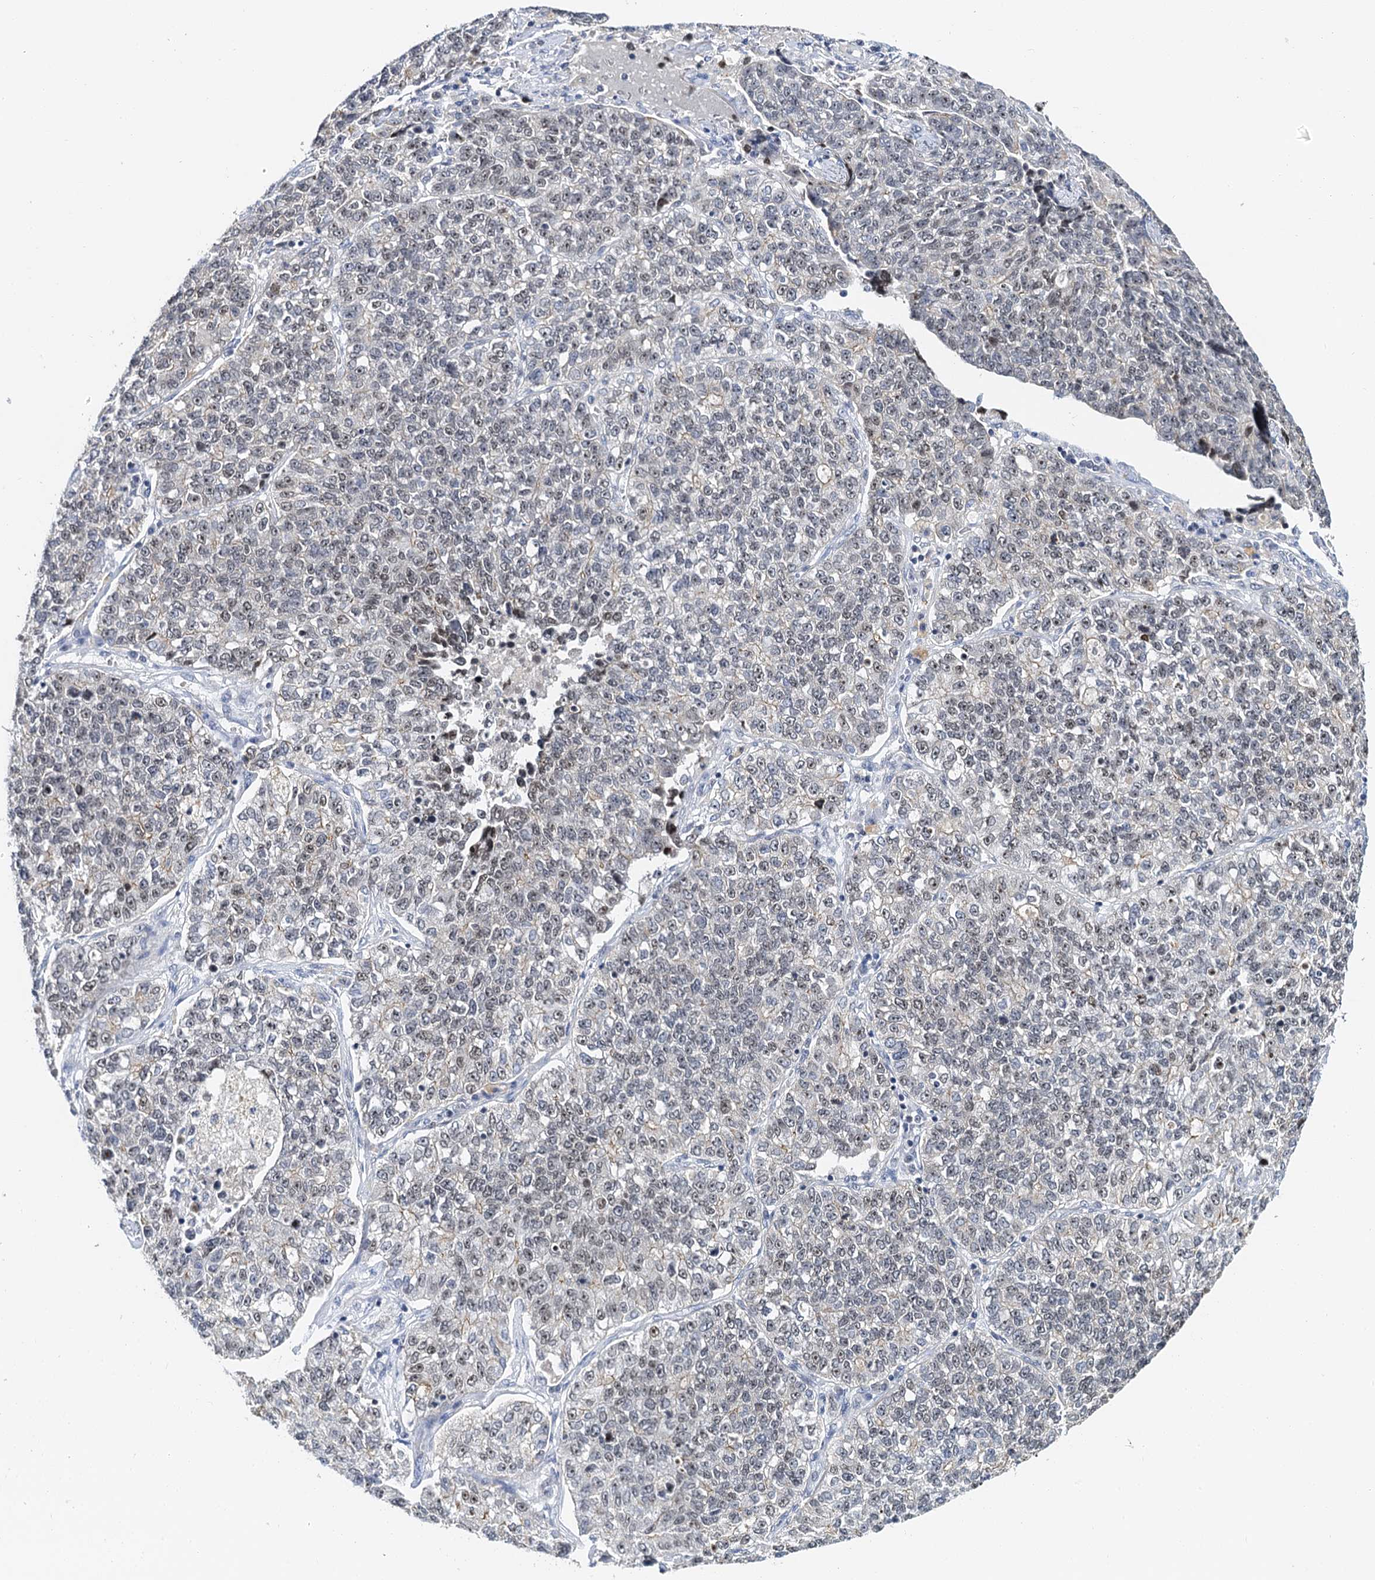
{"staining": {"intensity": "weak", "quantity": "25%-75%", "location": "nuclear"}, "tissue": "lung cancer", "cell_type": "Tumor cells", "image_type": "cancer", "snomed": [{"axis": "morphology", "description": "Adenocarcinoma, NOS"}, {"axis": "topography", "description": "Lung"}], "caption": "This histopathology image reveals lung cancer stained with immunohistochemistry (IHC) to label a protein in brown. The nuclear of tumor cells show weak positivity for the protein. Nuclei are counter-stained blue.", "gene": "NOP2", "patient": {"sex": "male", "age": 49}}